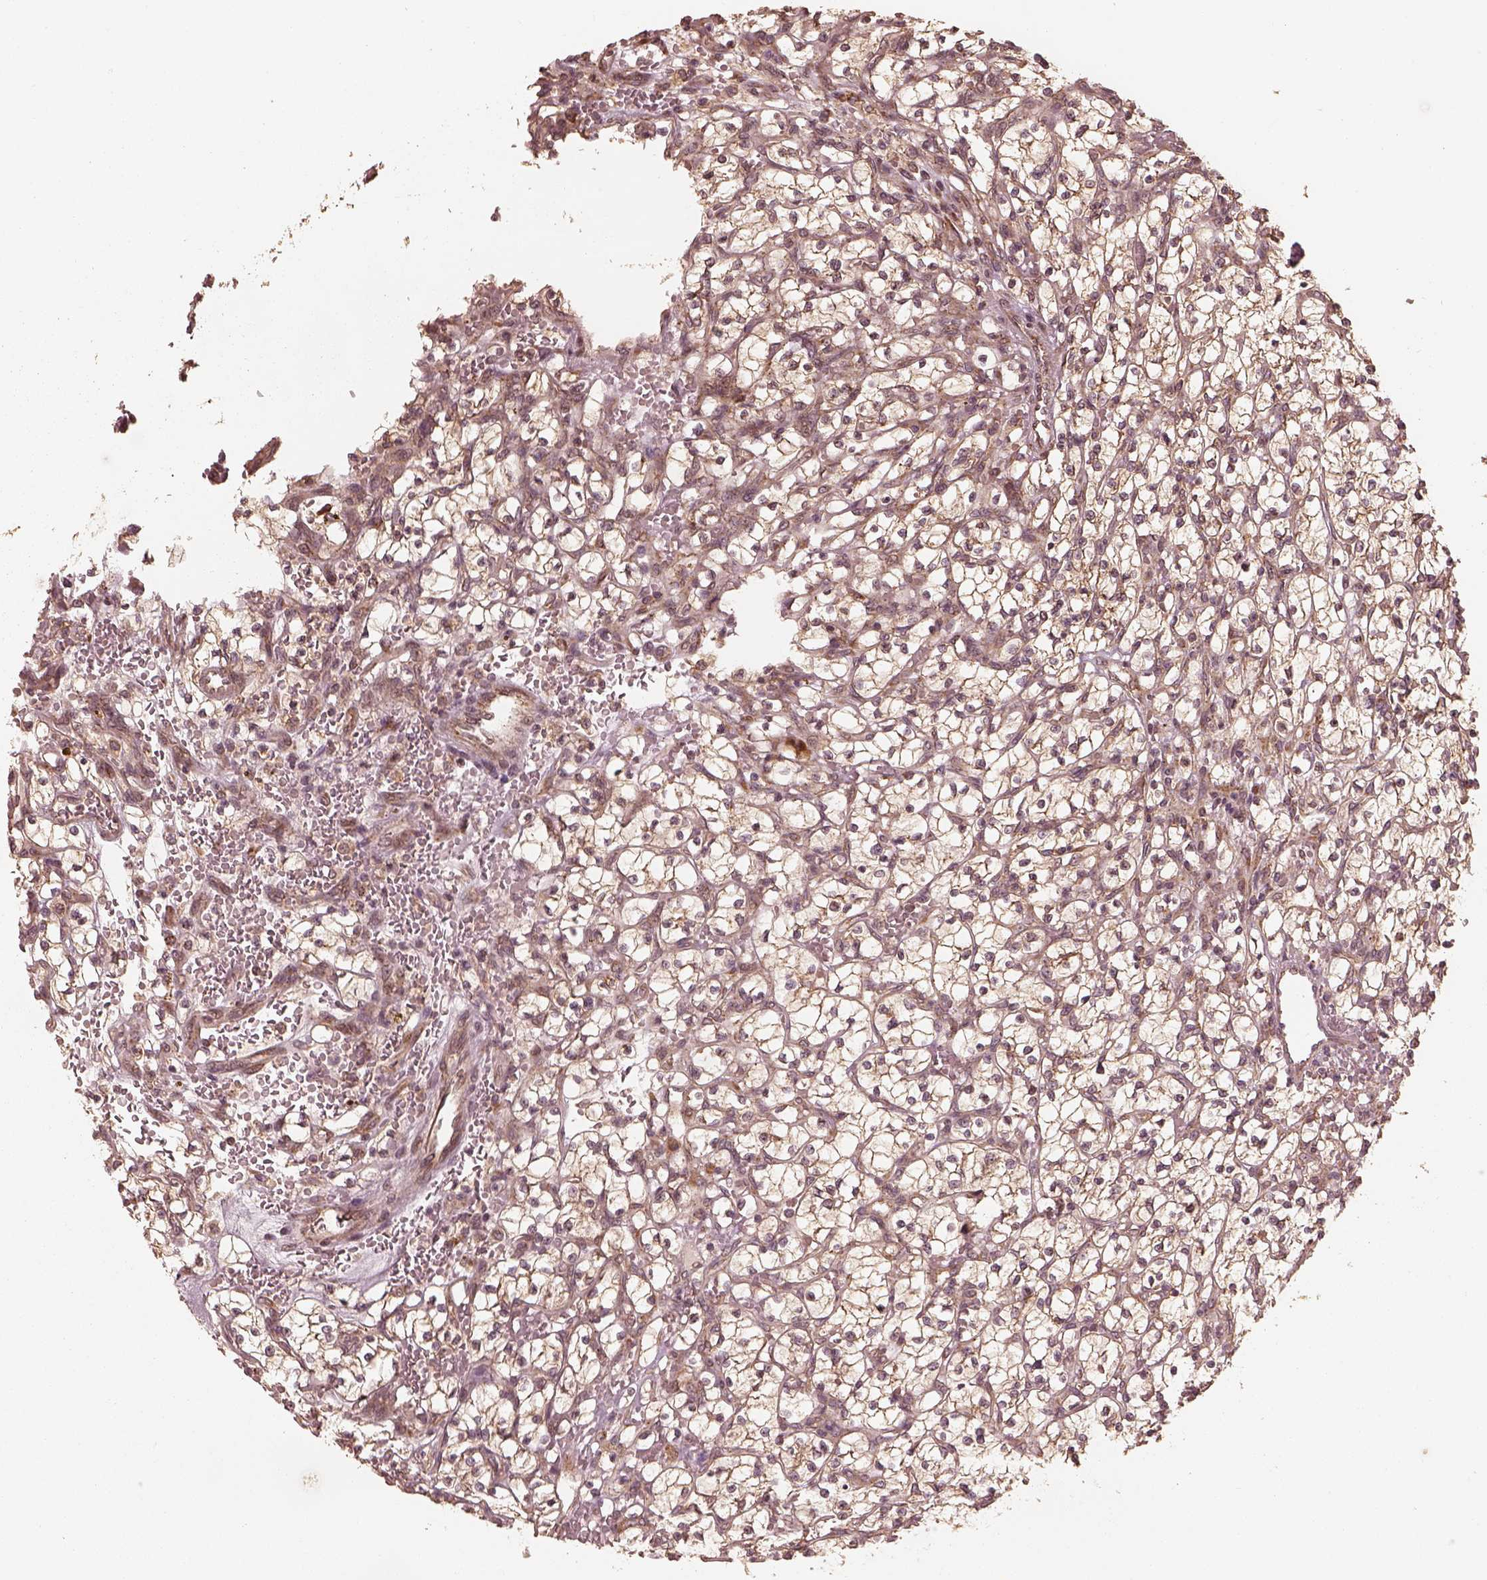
{"staining": {"intensity": "moderate", "quantity": ">75%", "location": "cytoplasmic/membranous"}, "tissue": "renal cancer", "cell_type": "Tumor cells", "image_type": "cancer", "snomed": [{"axis": "morphology", "description": "Adenocarcinoma, NOS"}, {"axis": "topography", "description": "Kidney"}], "caption": "Renal cancer stained for a protein shows moderate cytoplasmic/membranous positivity in tumor cells.", "gene": "DNAJC25", "patient": {"sex": "female", "age": 64}}